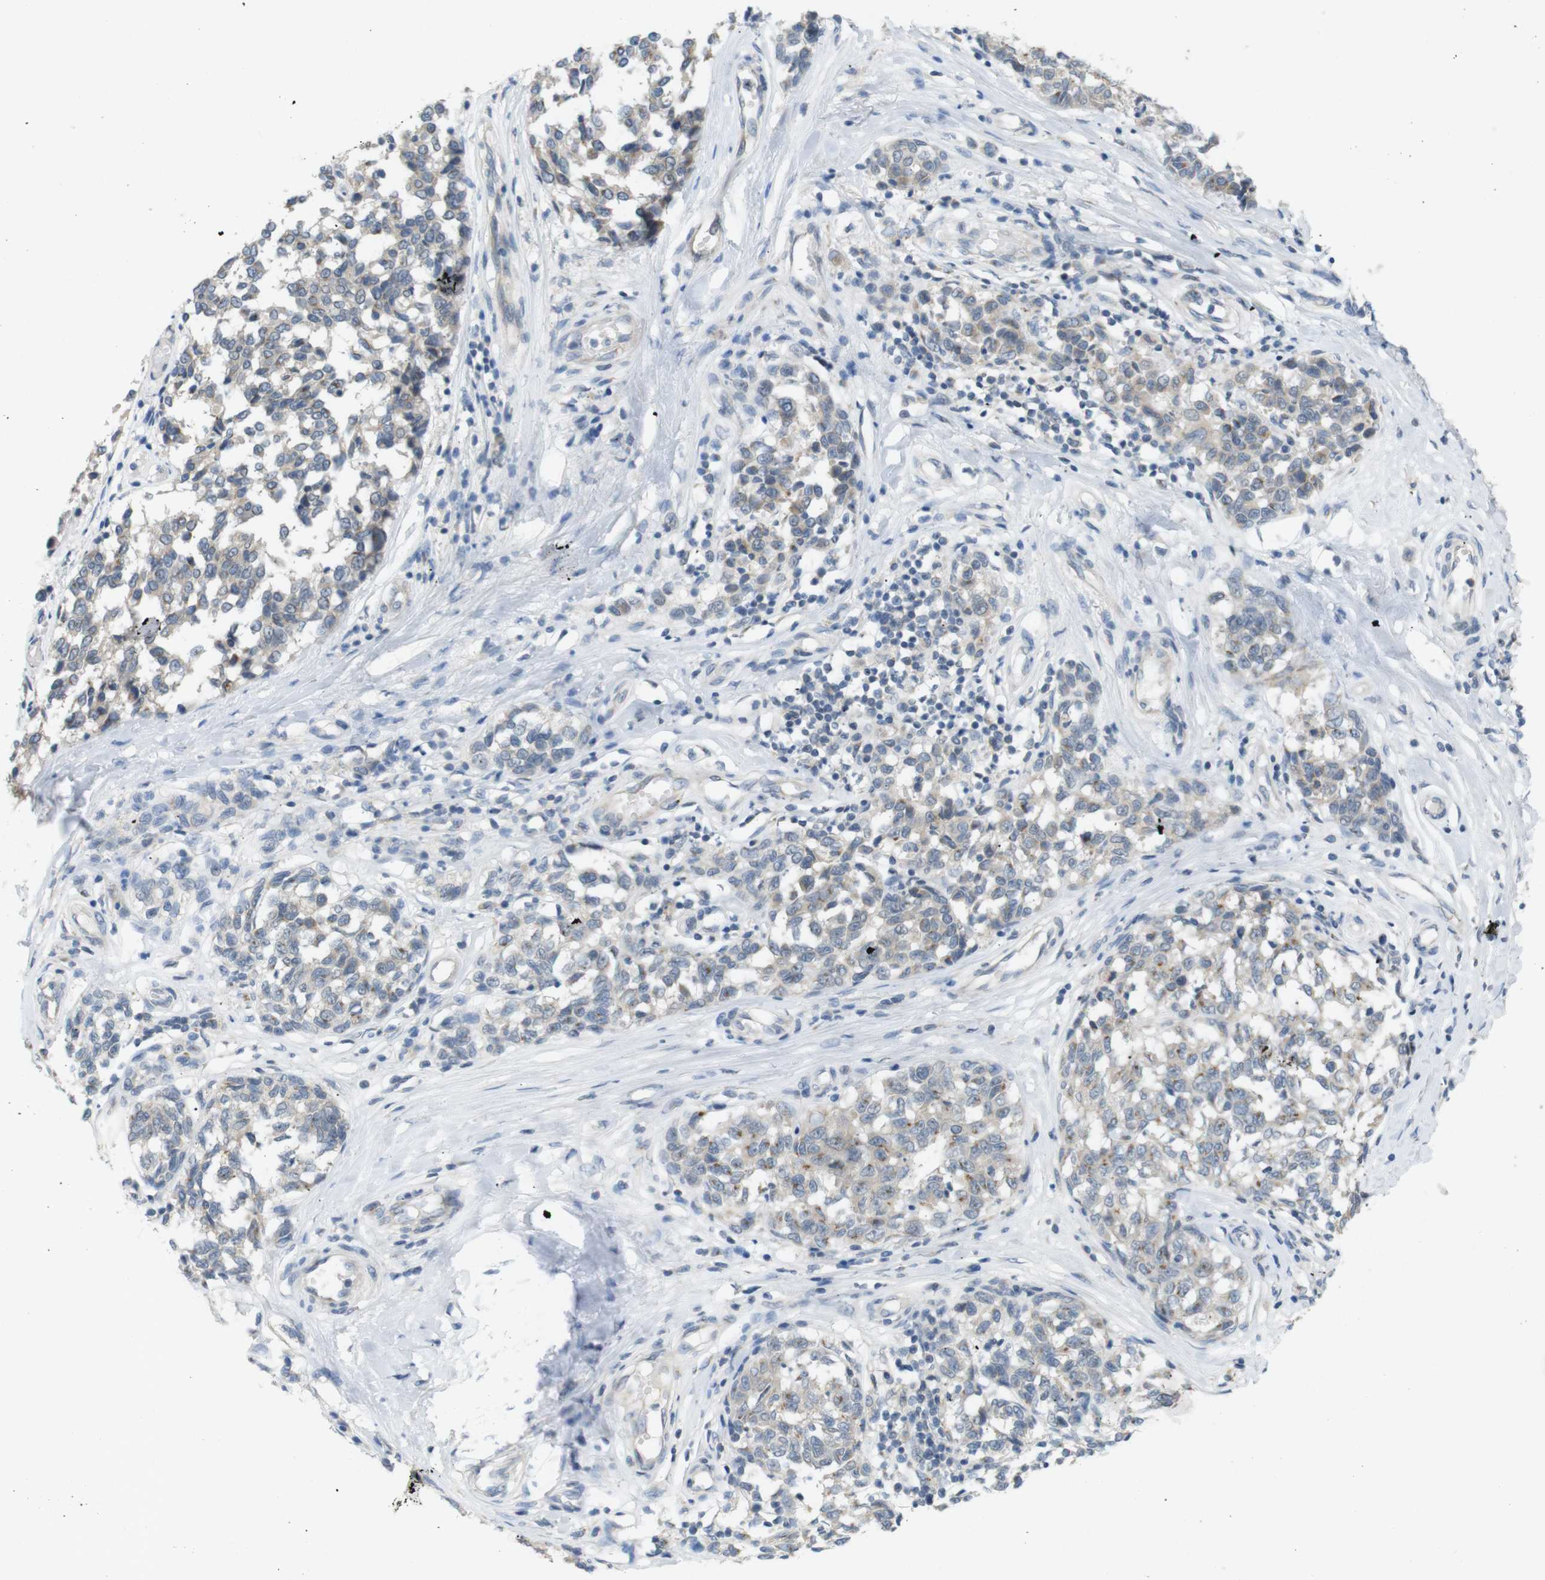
{"staining": {"intensity": "weak", "quantity": "25%-75%", "location": "cytoplasmic/membranous"}, "tissue": "melanoma", "cell_type": "Tumor cells", "image_type": "cancer", "snomed": [{"axis": "morphology", "description": "Malignant melanoma, NOS"}, {"axis": "topography", "description": "Skin"}], "caption": "Protein expression by immunohistochemistry exhibits weak cytoplasmic/membranous positivity in approximately 25%-75% of tumor cells in melanoma. The staining was performed using DAB (3,3'-diaminobenzidine) to visualize the protein expression in brown, while the nuclei were stained in blue with hematoxylin (Magnification: 20x).", "gene": "YIPF3", "patient": {"sex": "female", "age": 64}}